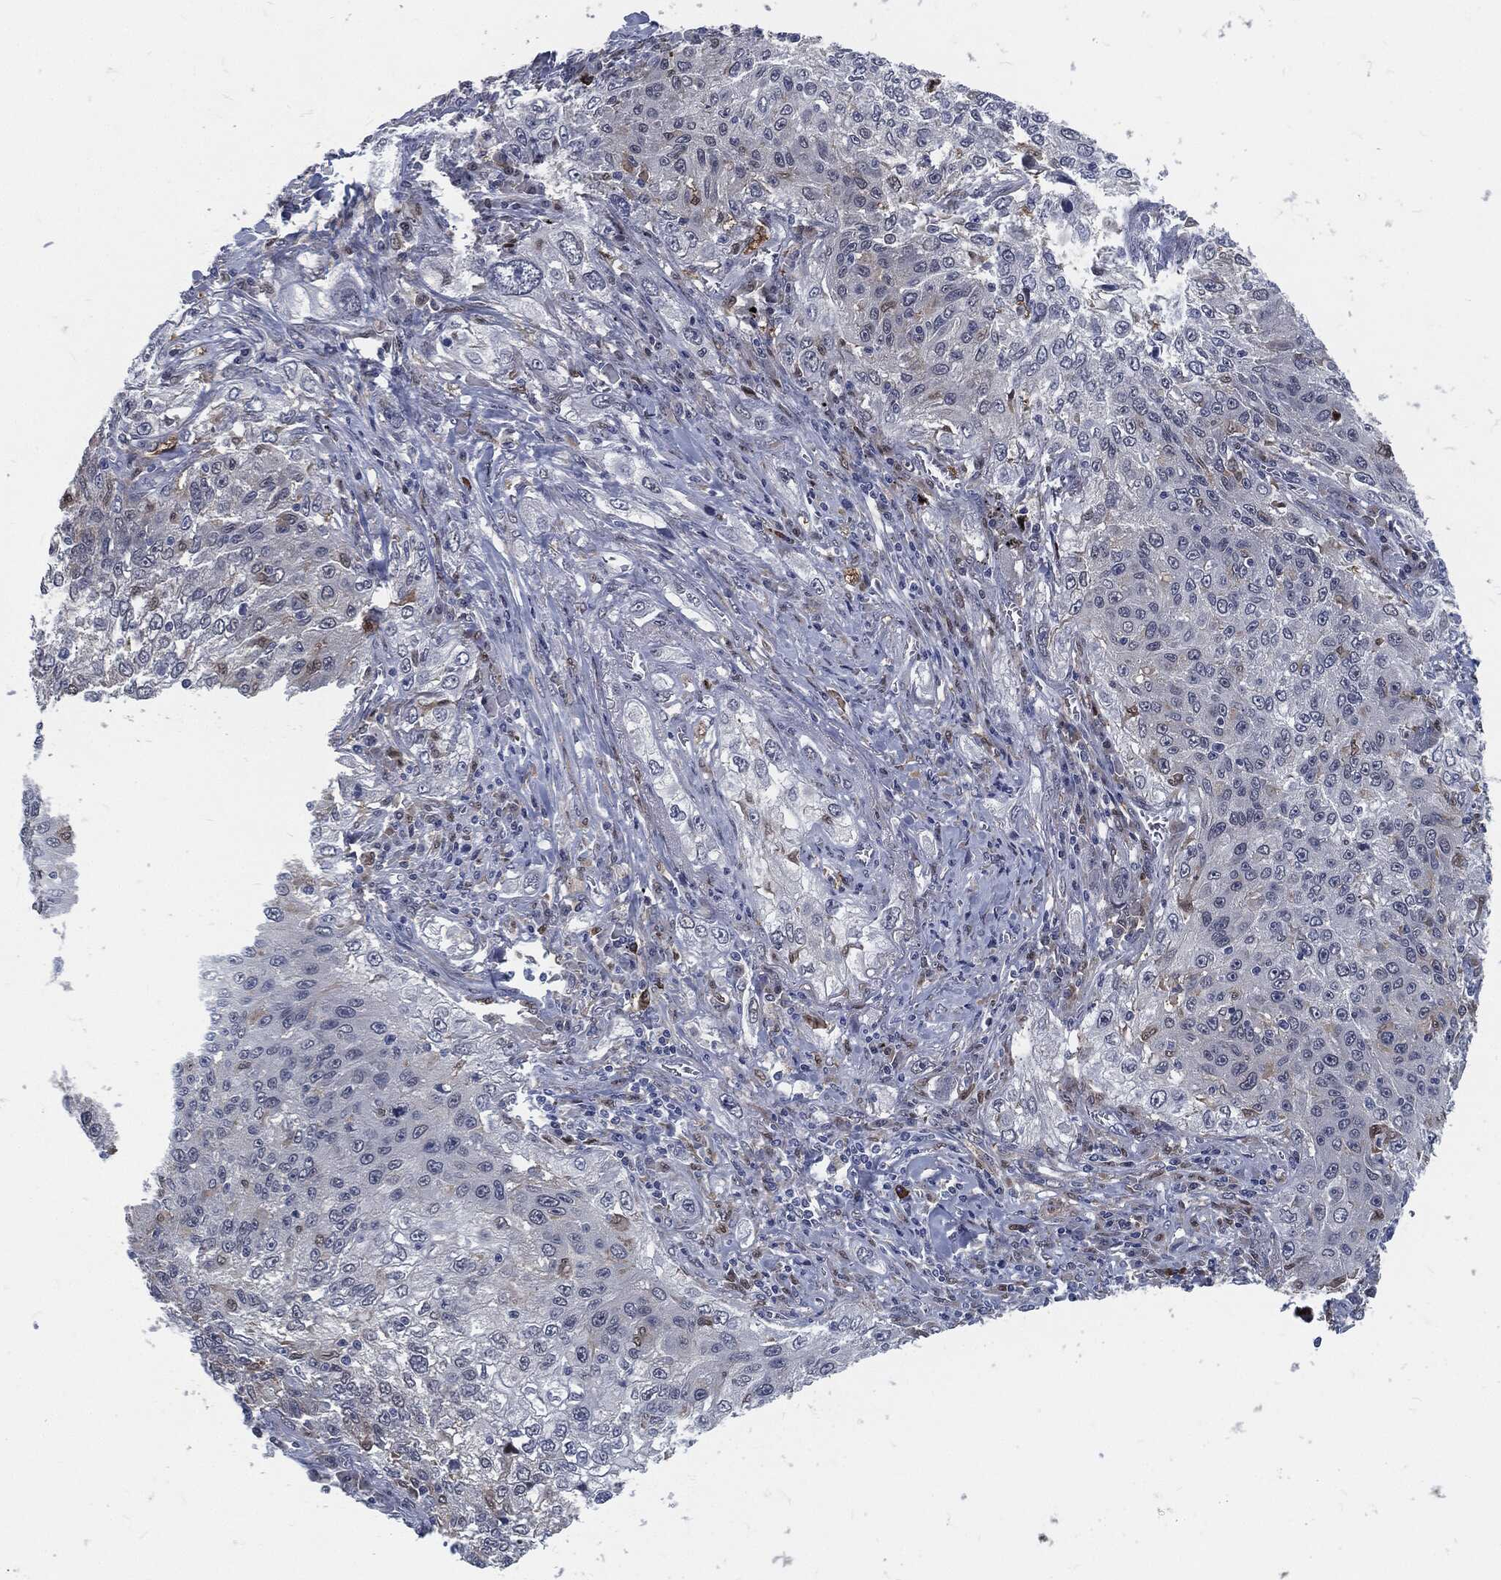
{"staining": {"intensity": "strong", "quantity": "<25%", "location": "cytoplasmic/membranous"}, "tissue": "lung cancer", "cell_type": "Tumor cells", "image_type": "cancer", "snomed": [{"axis": "morphology", "description": "Squamous cell carcinoma, NOS"}, {"axis": "topography", "description": "Lung"}], "caption": "Immunohistochemistry (IHC) photomicrograph of neoplastic tissue: squamous cell carcinoma (lung) stained using IHC shows medium levels of strong protein expression localized specifically in the cytoplasmic/membranous of tumor cells, appearing as a cytoplasmic/membranous brown color.", "gene": "PROM1", "patient": {"sex": "female", "age": 69}}